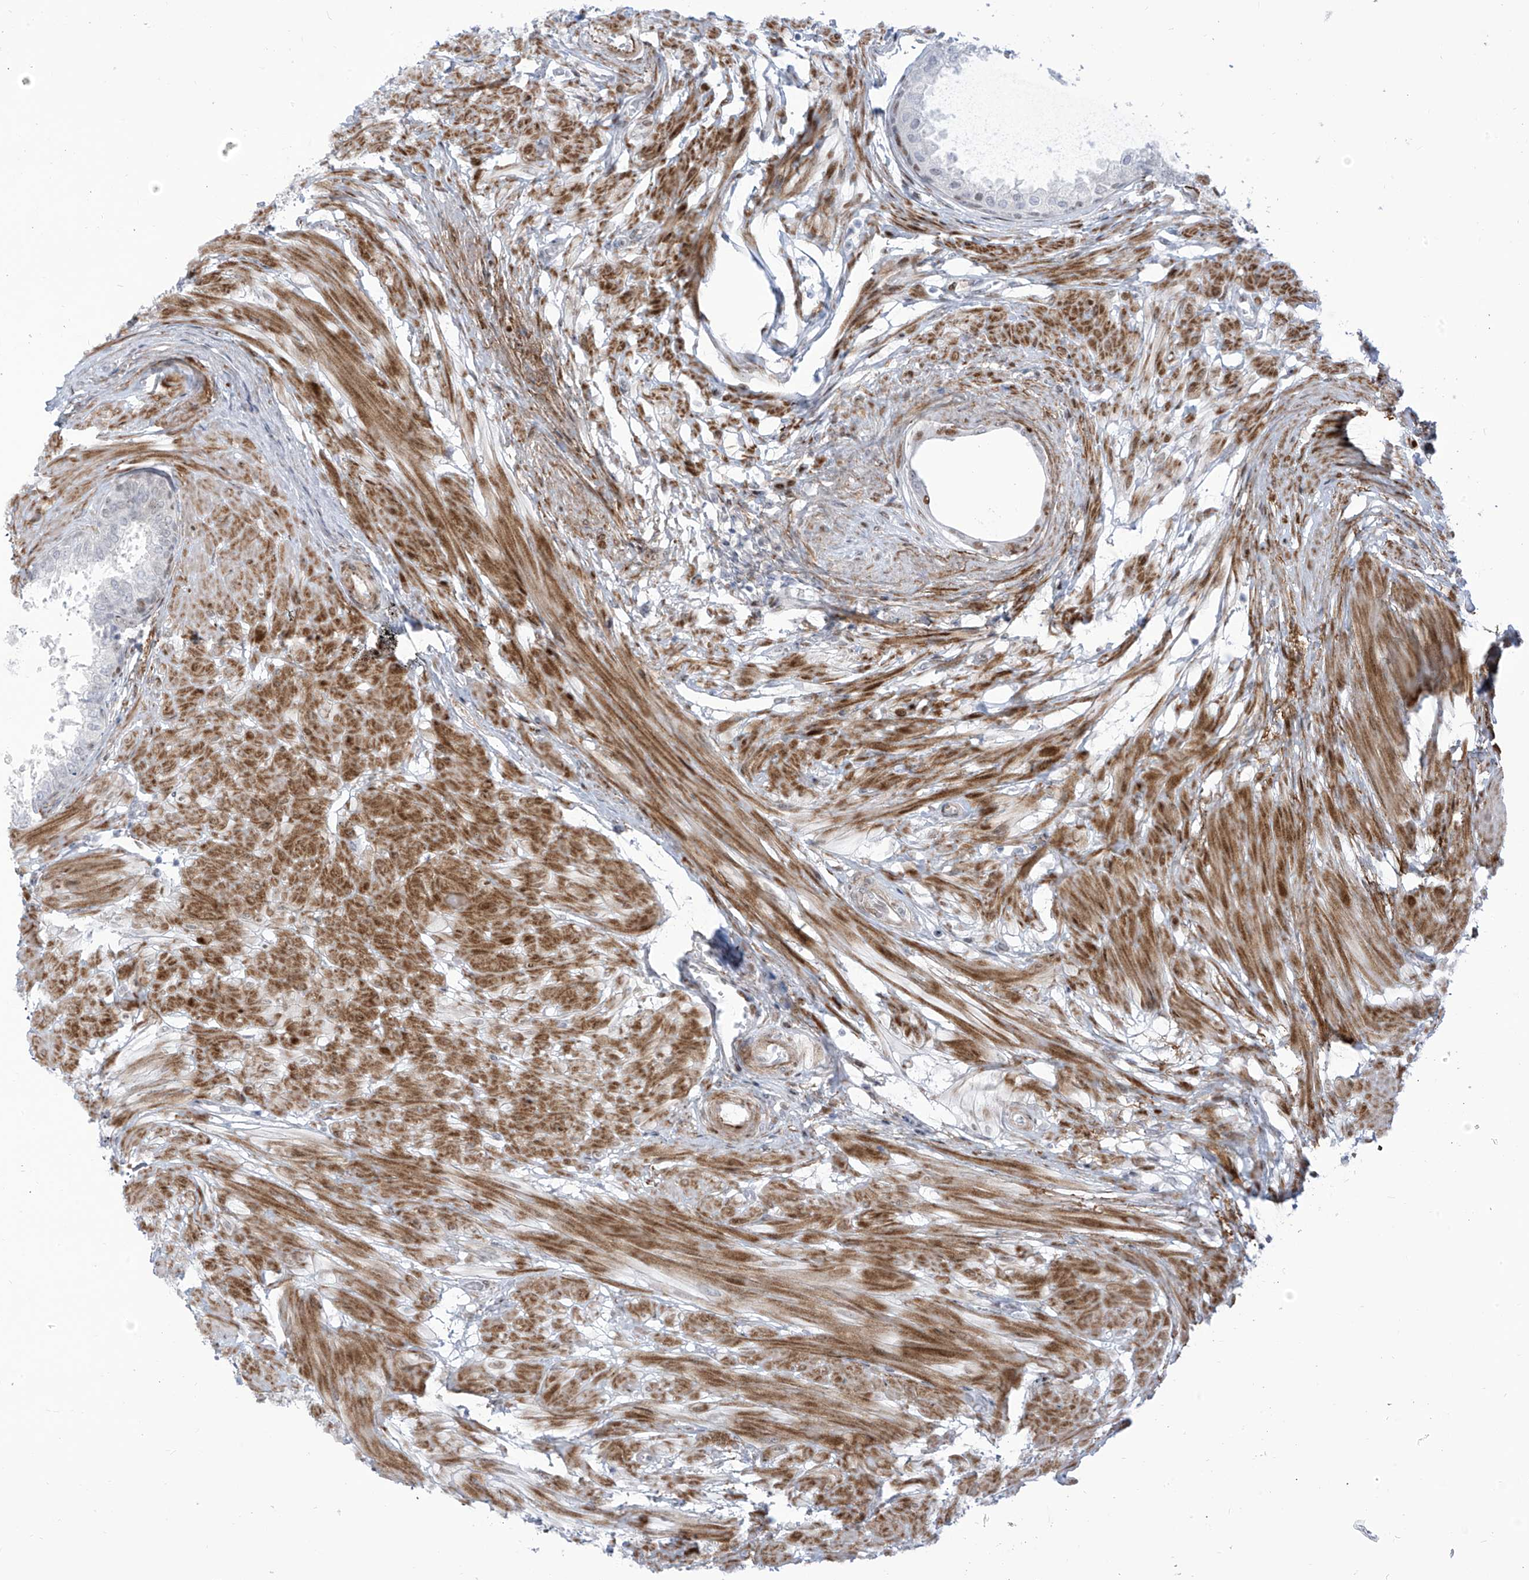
{"staining": {"intensity": "moderate", "quantity": "<25%", "location": "nuclear"}, "tissue": "prostate", "cell_type": "Glandular cells", "image_type": "normal", "snomed": [{"axis": "morphology", "description": "Normal tissue, NOS"}, {"axis": "topography", "description": "Prostate"}], "caption": "Protein expression by immunohistochemistry demonstrates moderate nuclear staining in about <25% of glandular cells in unremarkable prostate. (DAB = brown stain, brightfield microscopy at high magnification).", "gene": "LIN9", "patient": {"sex": "male", "age": 48}}